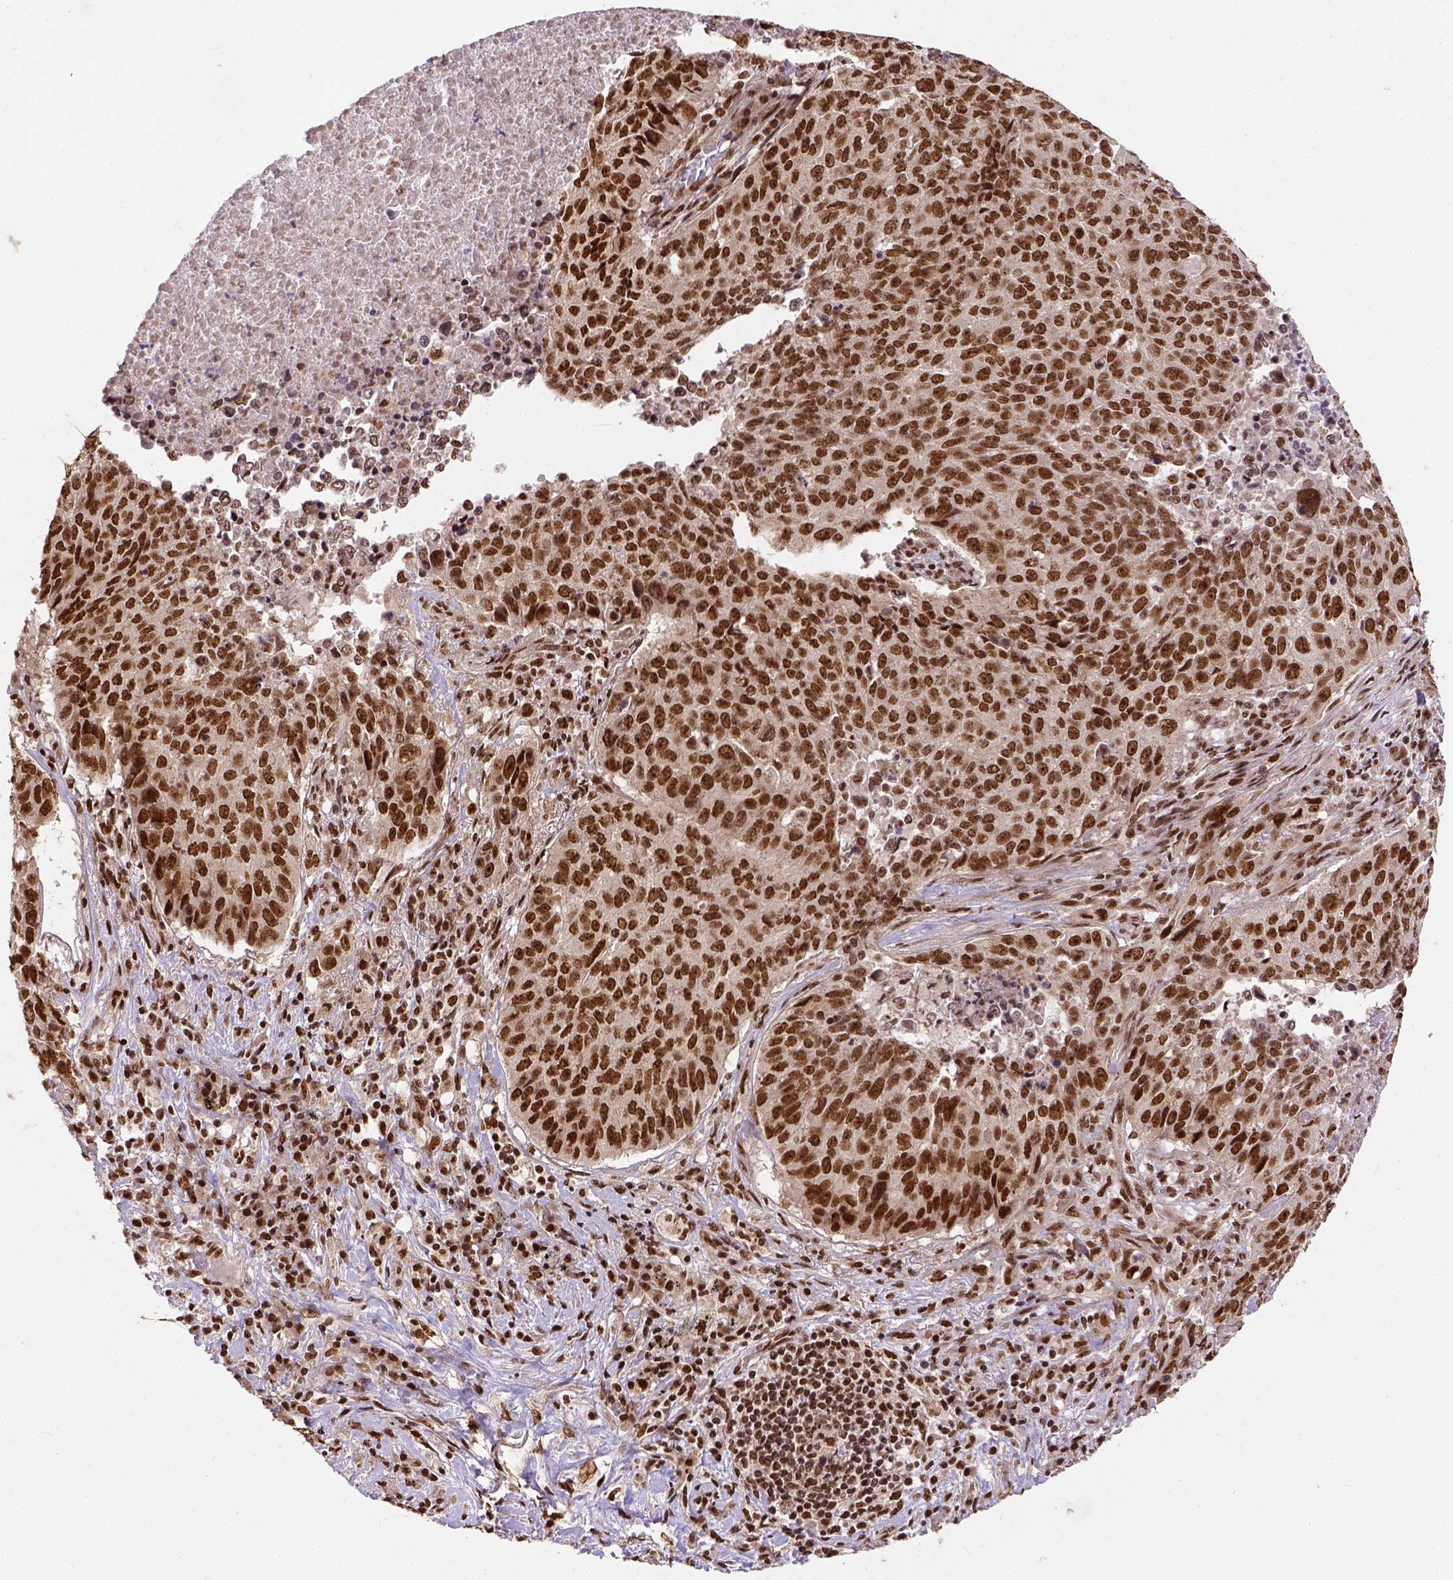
{"staining": {"intensity": "strong", "quantity": ">75%", "location": "nuclear"}, "tissue": "lung cancer", "cell_type": "Tumor cells", "image_type": "cancer", "snomed": [{"axis": "morphology", "description": "Normal tissue, NOS"}, {"axis": "morphology", "description": "Squamous cell carcinoma, NOS"}, {"axis": "topography", "description": "Bronchus"}, {"axis": "topography", "description": "Lung"}], "caption": "Strong nuclear protein expression is seen in approximately >75% of tumor cells in lung cancer (squamous cell carcinoma).", "gene": "NACC1", "patient": {"sex": "male", "age": 64}}